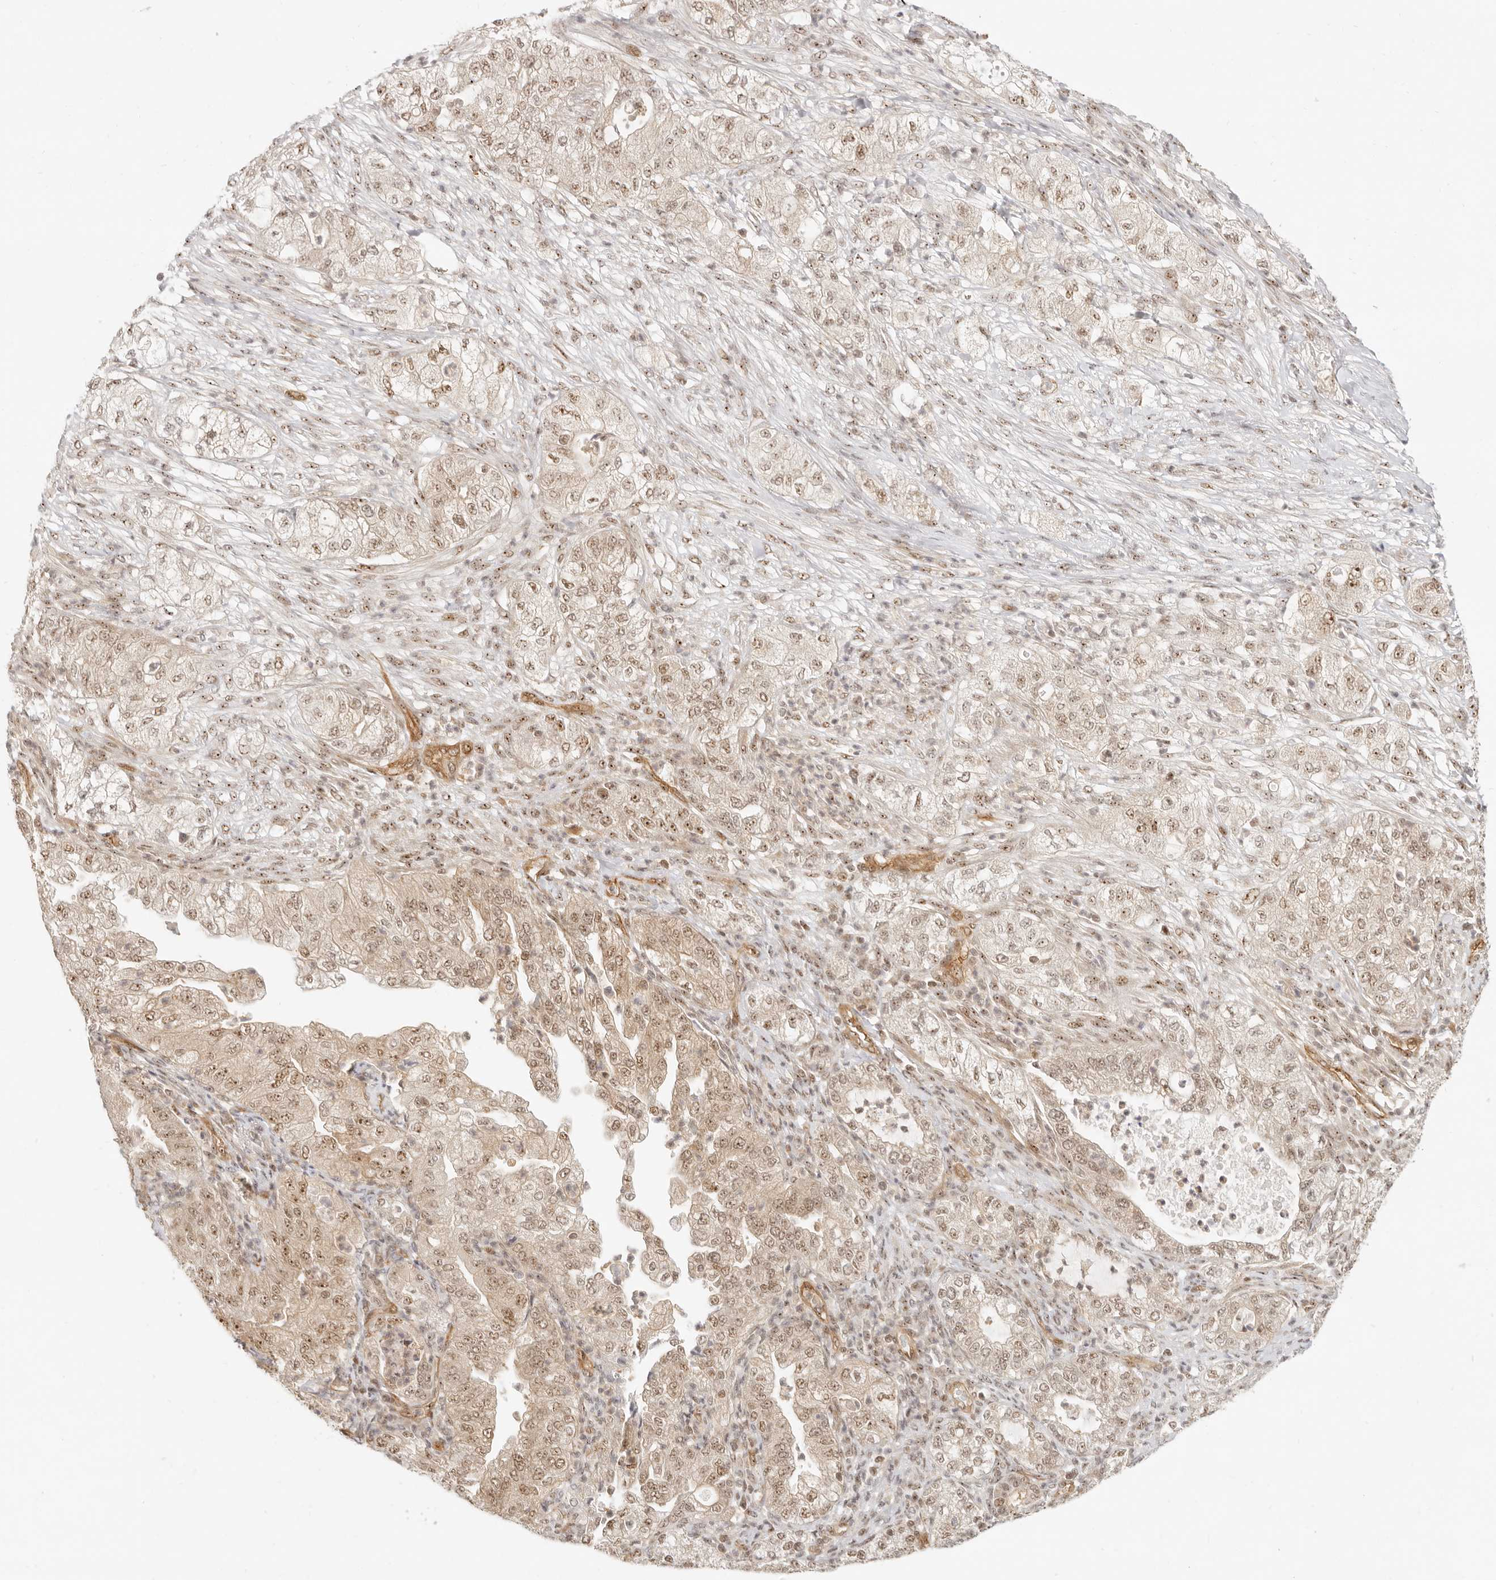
{"staining": {"intensity": "moderate", "quantity": ">75%", "location": "nuclear"}, "tissue": "pancreatic cancer", "cell_type": "Tumor cells", "image_type": "cancer", "snomed": [{"axis": "morphology", "description": "Adenocarcinoma, NOS"}, {"axis": "topography", "description": "Pancreas"}], "caption": "The immunohistochemical stain labels moderate nuclear positivity in tumor cells of pancreatic adenocarcinoma tissue.", "gene": "BAP1", "patient": {"sex": "female", "age": 78}}